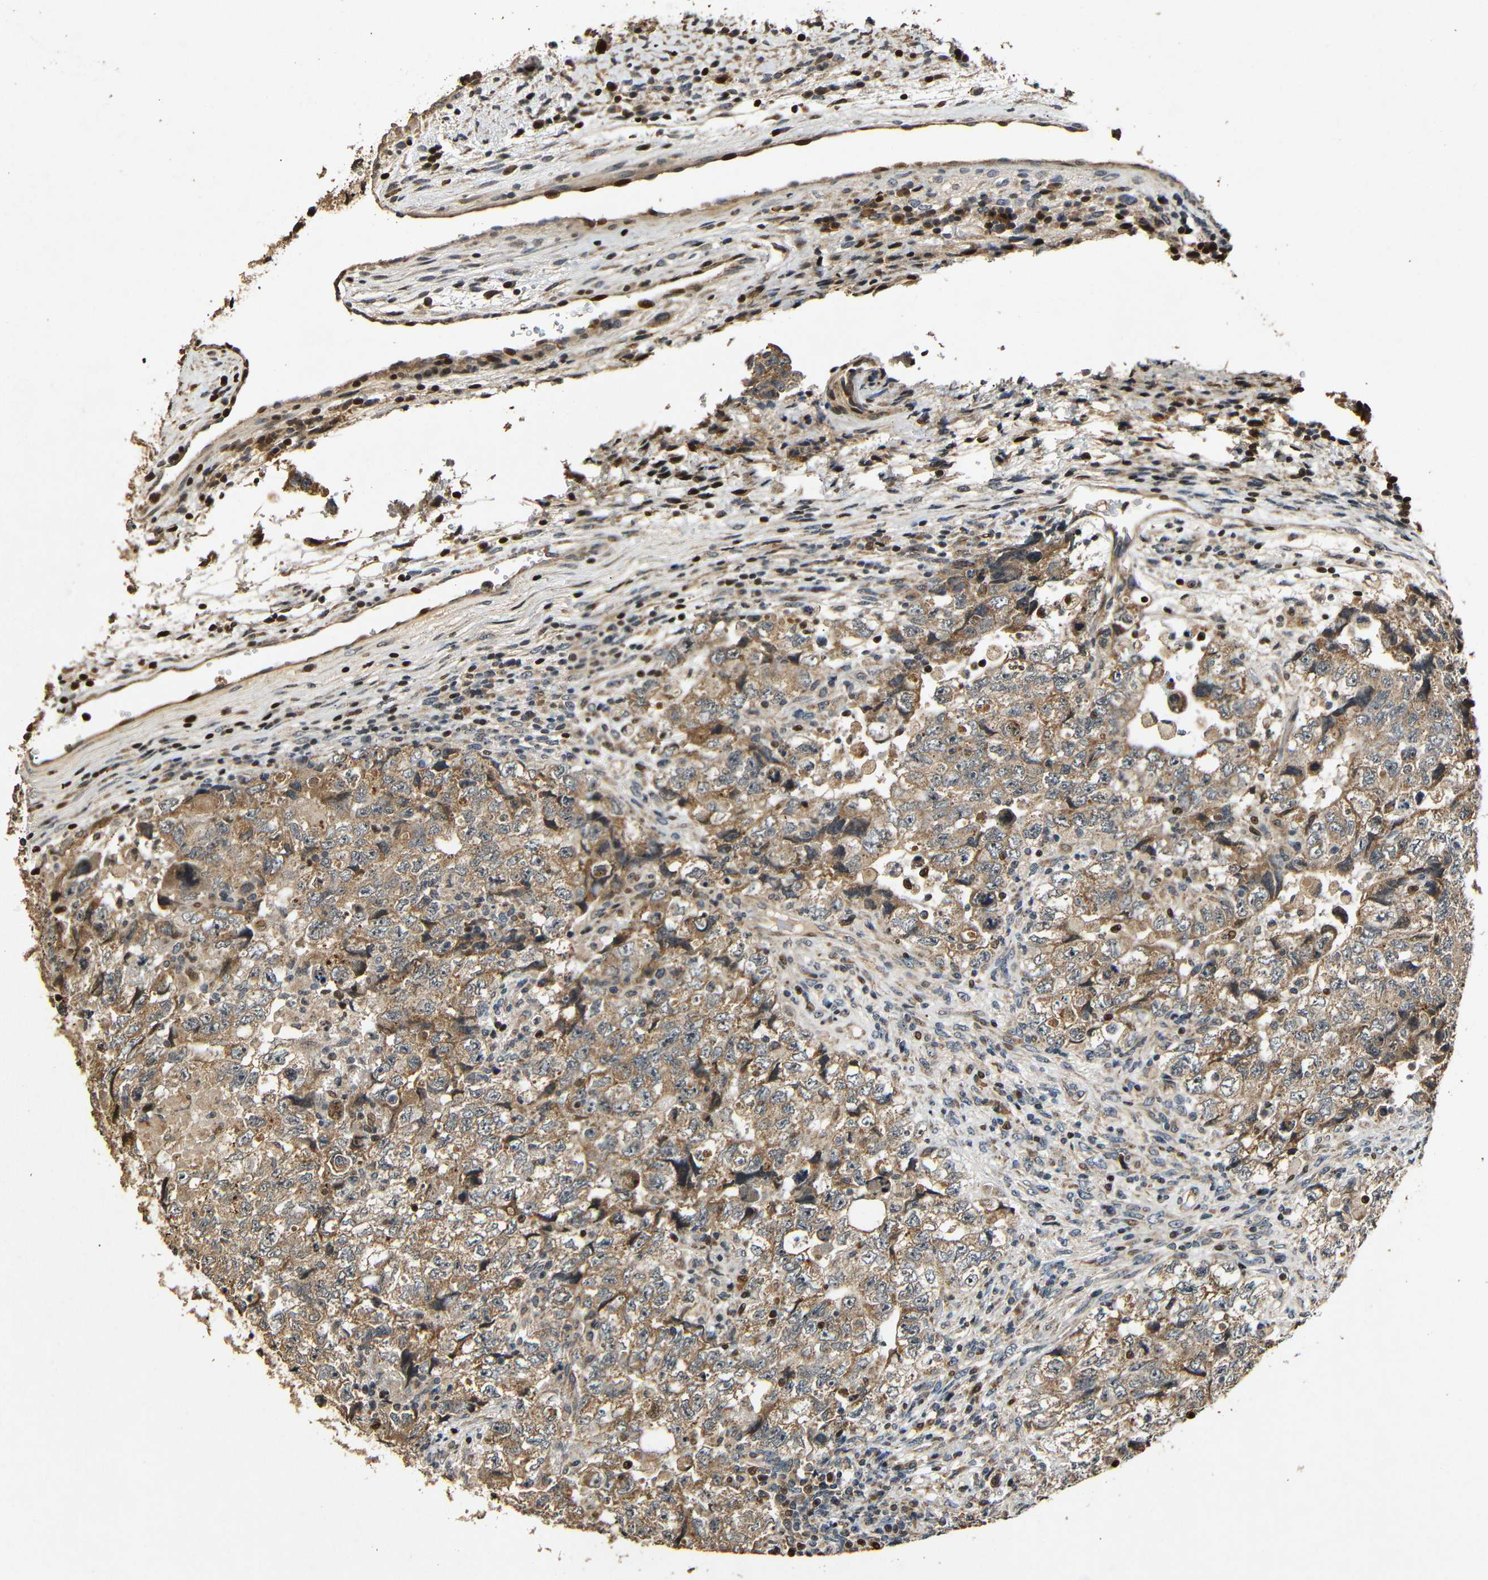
{"staining": {"intensity": "moderate", "quantity": ">75%", "location": "cytoplasmic/membranous"}, "tissue": "testis cancer", "cell_type": "Tumor cells", "image_type": "cancer", "snomed": [{"axis": "morphology", "description": "Carcinoma, Embryonal, NOS"}, {"axis": "topography", "description": "Testis"}], "caption": "Testis cancer stained with a protein marker exhibits moderate staining in tumor cells.", "gene": "KAZALD1", "patient": {"sex": "male", "age": 36}}